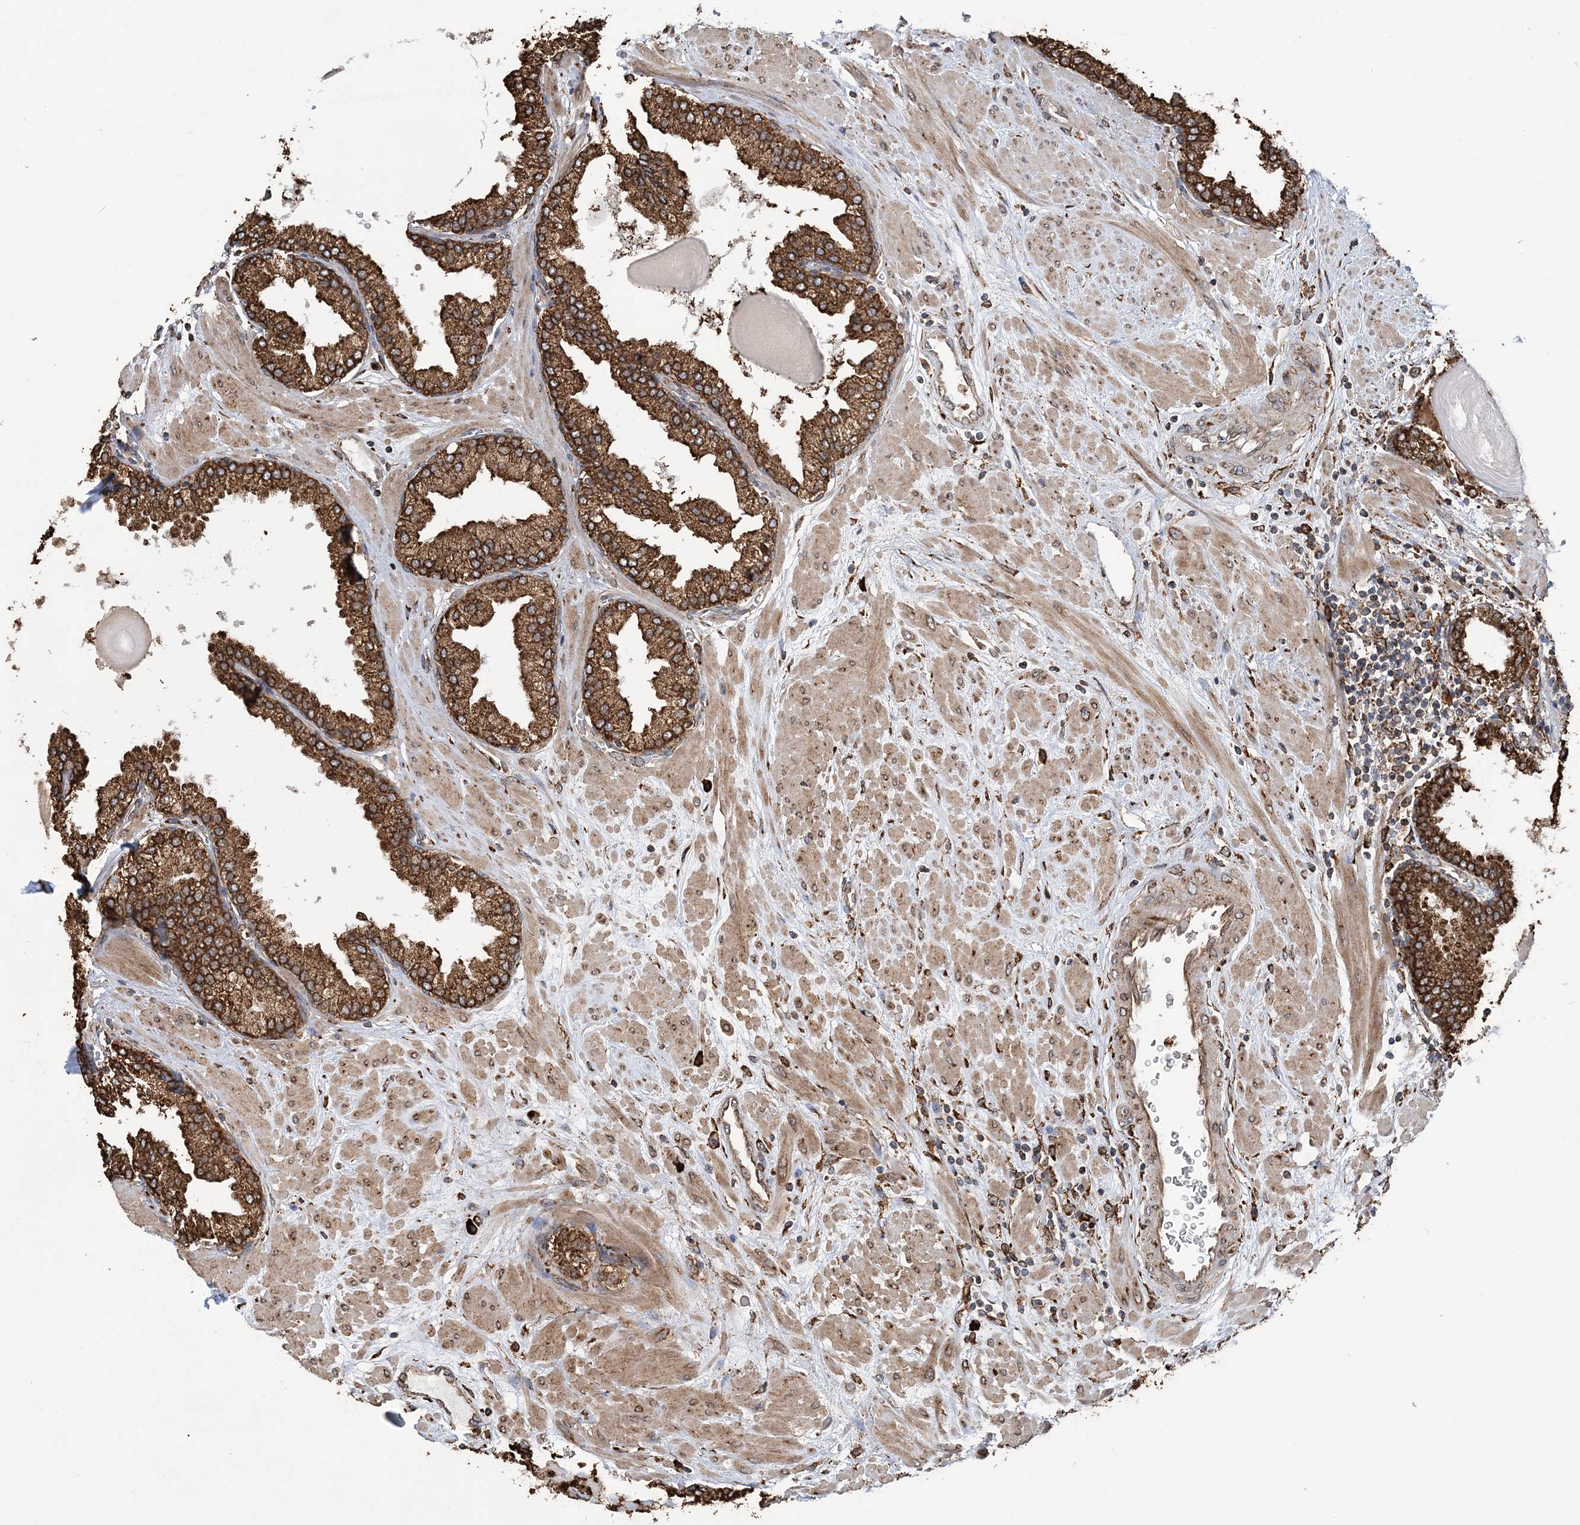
{"staining": {"intensity": "strong", "quantity": ">75%", "location": "cytoplasmic/membranous"}, "tissue": "prostate", "cell_type": "Glandular cells", "image_type": "normal", "snomed": [{"axis": "morphology", "description": "Normal tissue, NOS"}, {"axis": "topography", "description": "Prostate"}], "caption": "Immunohistochemical staining of unremarkable prostate shows >75% levels of strong cytoplasmic/membranous protein expression in about >75% of glandular cells.", "gene": "WDR12", "patient": {"sex": "male", "age": 51}}